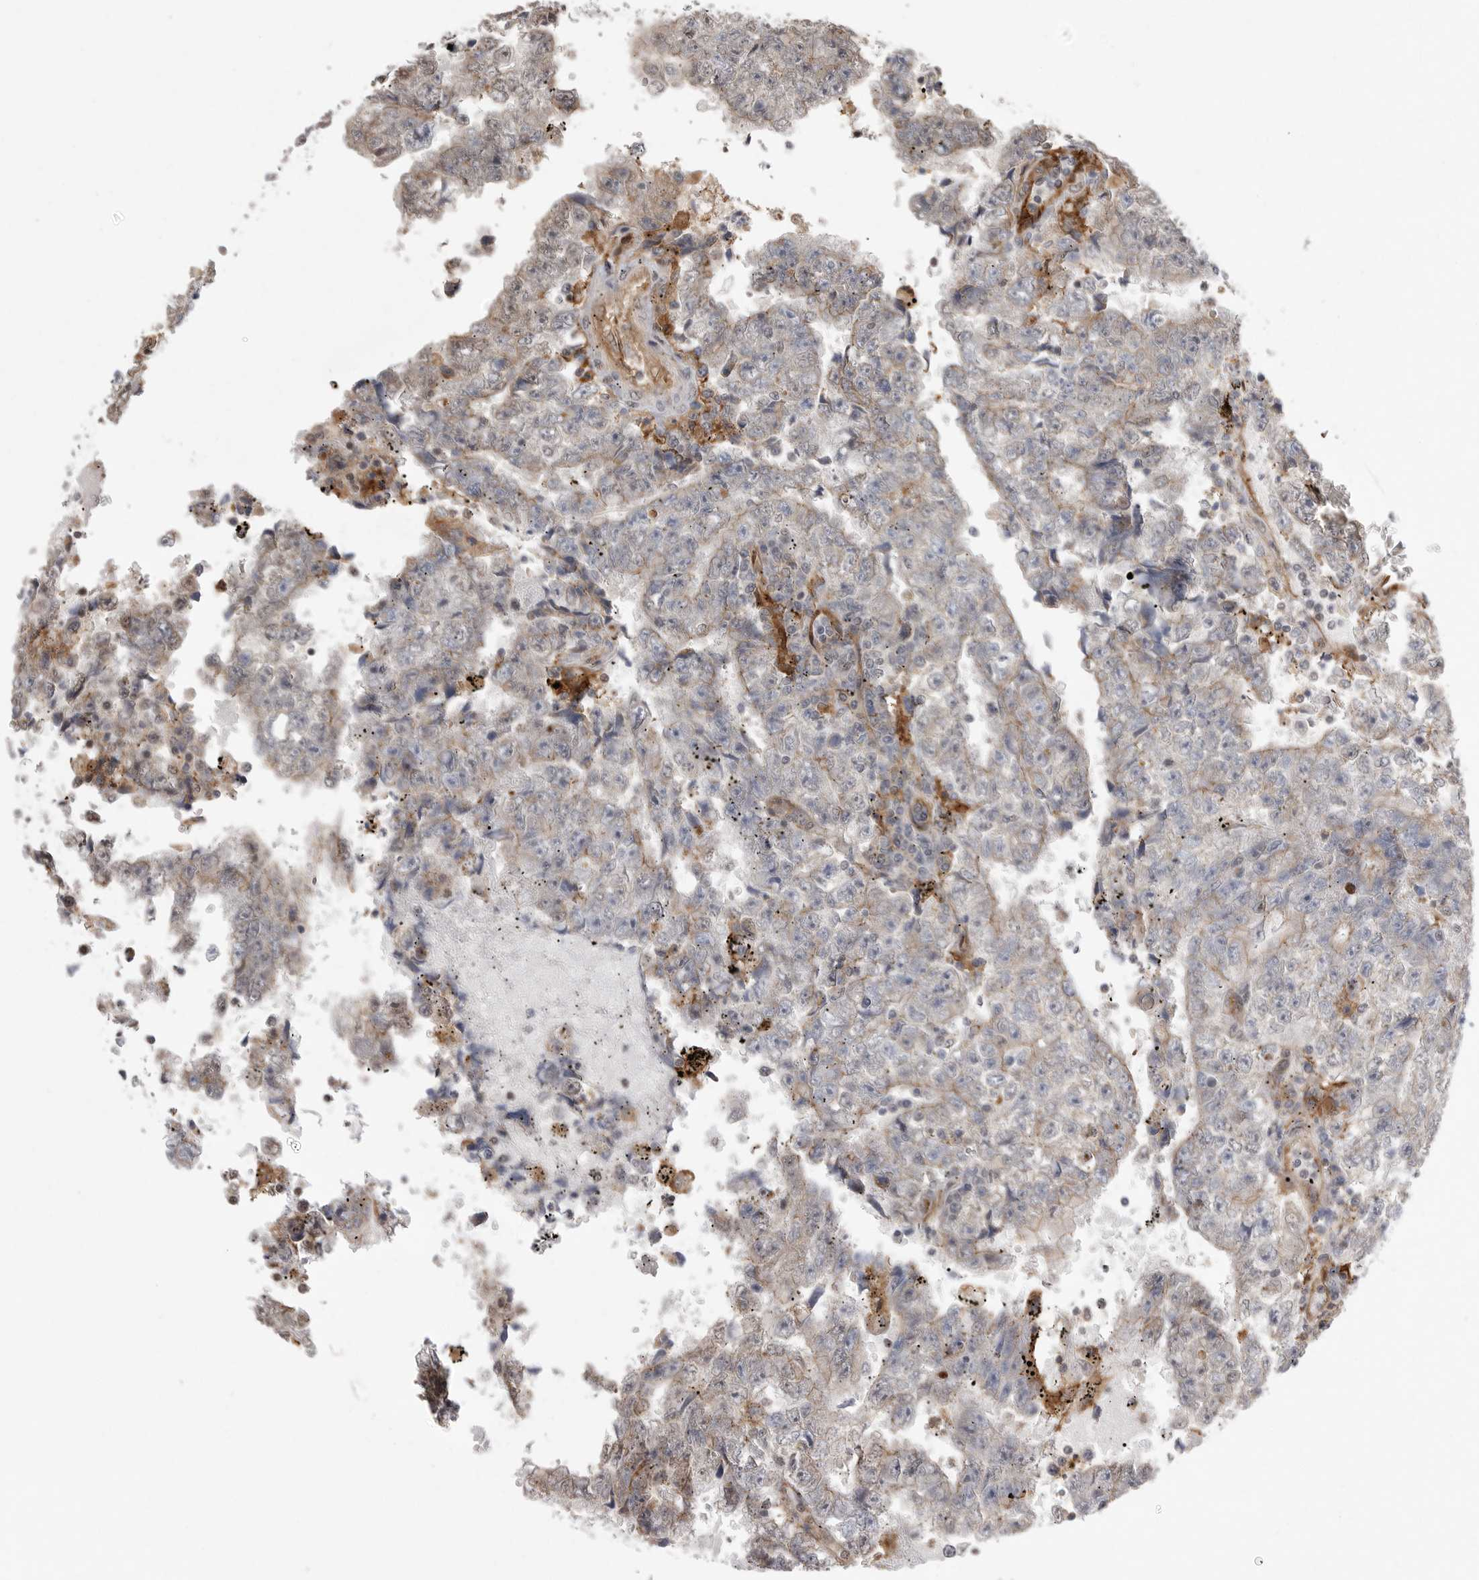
{"staining": {"intensity": "weak", "quantity": "25%-75%", "location": "cytoplasmic/membranous"}, "tissue": "testis cancer", "cell_type": "Tumor cells", "image_type": "cancer", "snomed": [{"axis": "morphology", "description": "Carcinoma, Embryonal, NOS"}, {"axis": "topography", "description": "Testis"}], "caption": "There is low levels of weak cytoplasmic/membranous expression in tumor cells of embryonal carcinoma (testis), as demonstrated by immunohistochemical staining (brown color).", "gene": "NECTIN1", "patient": {"sex": "male", "age": 25}}